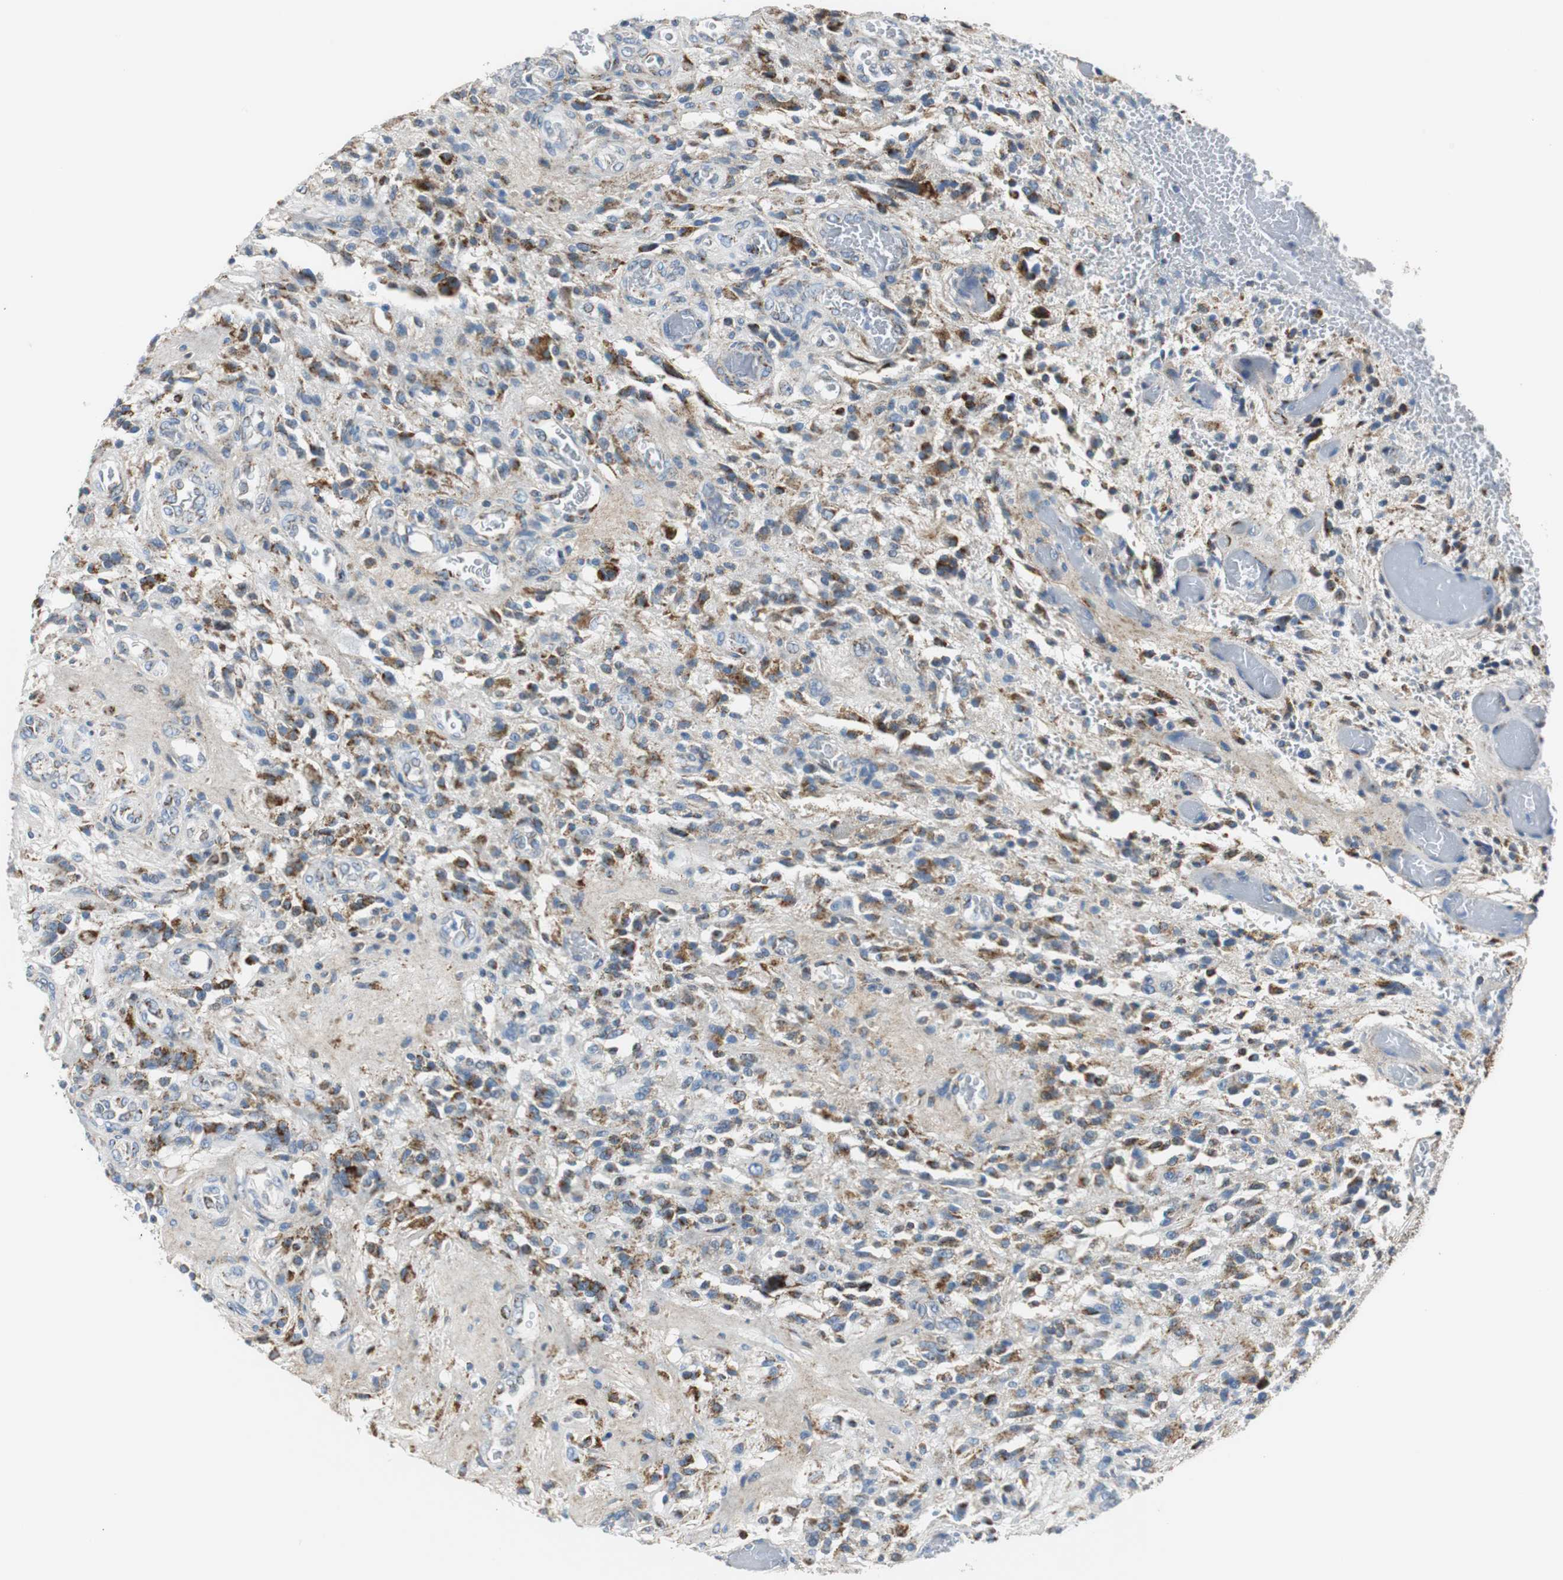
{"staining": {"intensity": "strong", "quantity": "25%-75%", "location": "cytoplasmic/membranous"}, "tissue": "glioma", "cell_type": "Tumor cells", "image_type": "cancer", "snomed": [{"axis": "morphology", "description": "Normal tissue, NOS"}, {"axis": "morphology", "description": "Glioma, malignant, High grade"}, {"axis": "topography", "description": "Cerebral cortex"}], "caption": "Protein expression analysis of glioma reveals strong cytoplasmic/membranous expression in approximately 25%-75% of tumor cells. The staining is performed using DAB brown chromogen to label protein expression. The nuclei are counter-stained blue using hematoxylin.", "gene": "C1QTNF7", "patient": {"sex": "male", "age": 56}}